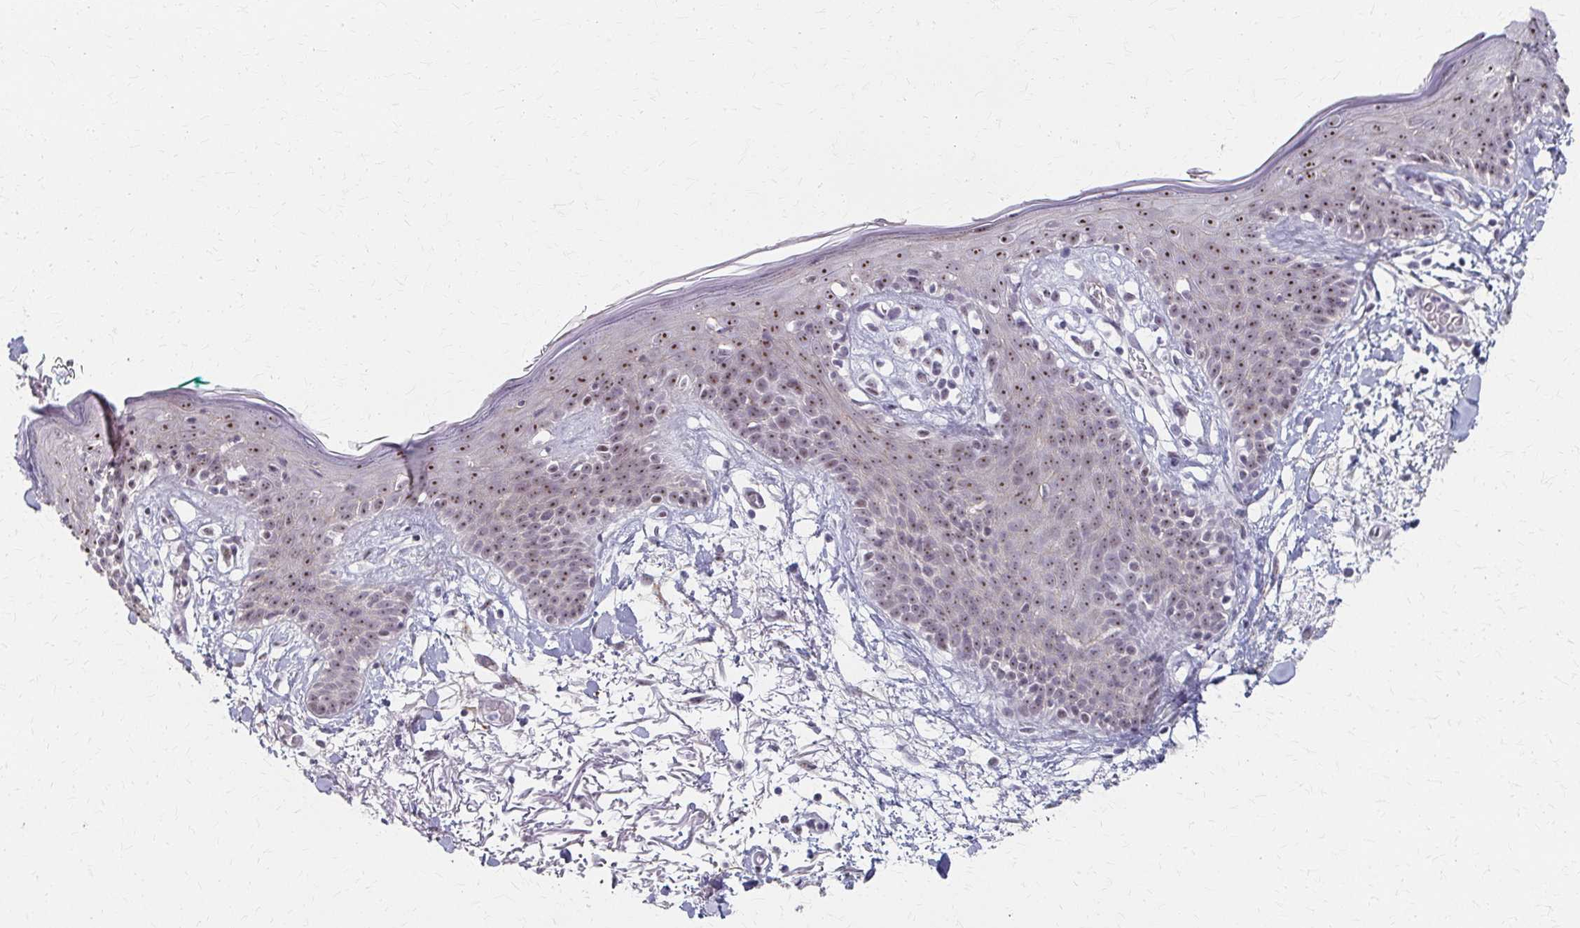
{"staining": {"intensity": "weak", "quantity": "<25%", "location": "nuclear"}, "tissue": "skin", "cell_type": "Fibroblasts", "image_type": "normal", "snomed": [{"axis": "morphology", "description": "Normal tissue, NOS"}, {"axis": "topography", "description": "Skin"}], "caption": "The photomicrograph shows no staining of fibroblasts in benign skin. (DAB IHC visualized using brightfield microscopy, high magnification).", "gene": "PES1", "patient": {"sex": "male", "age": 79}}